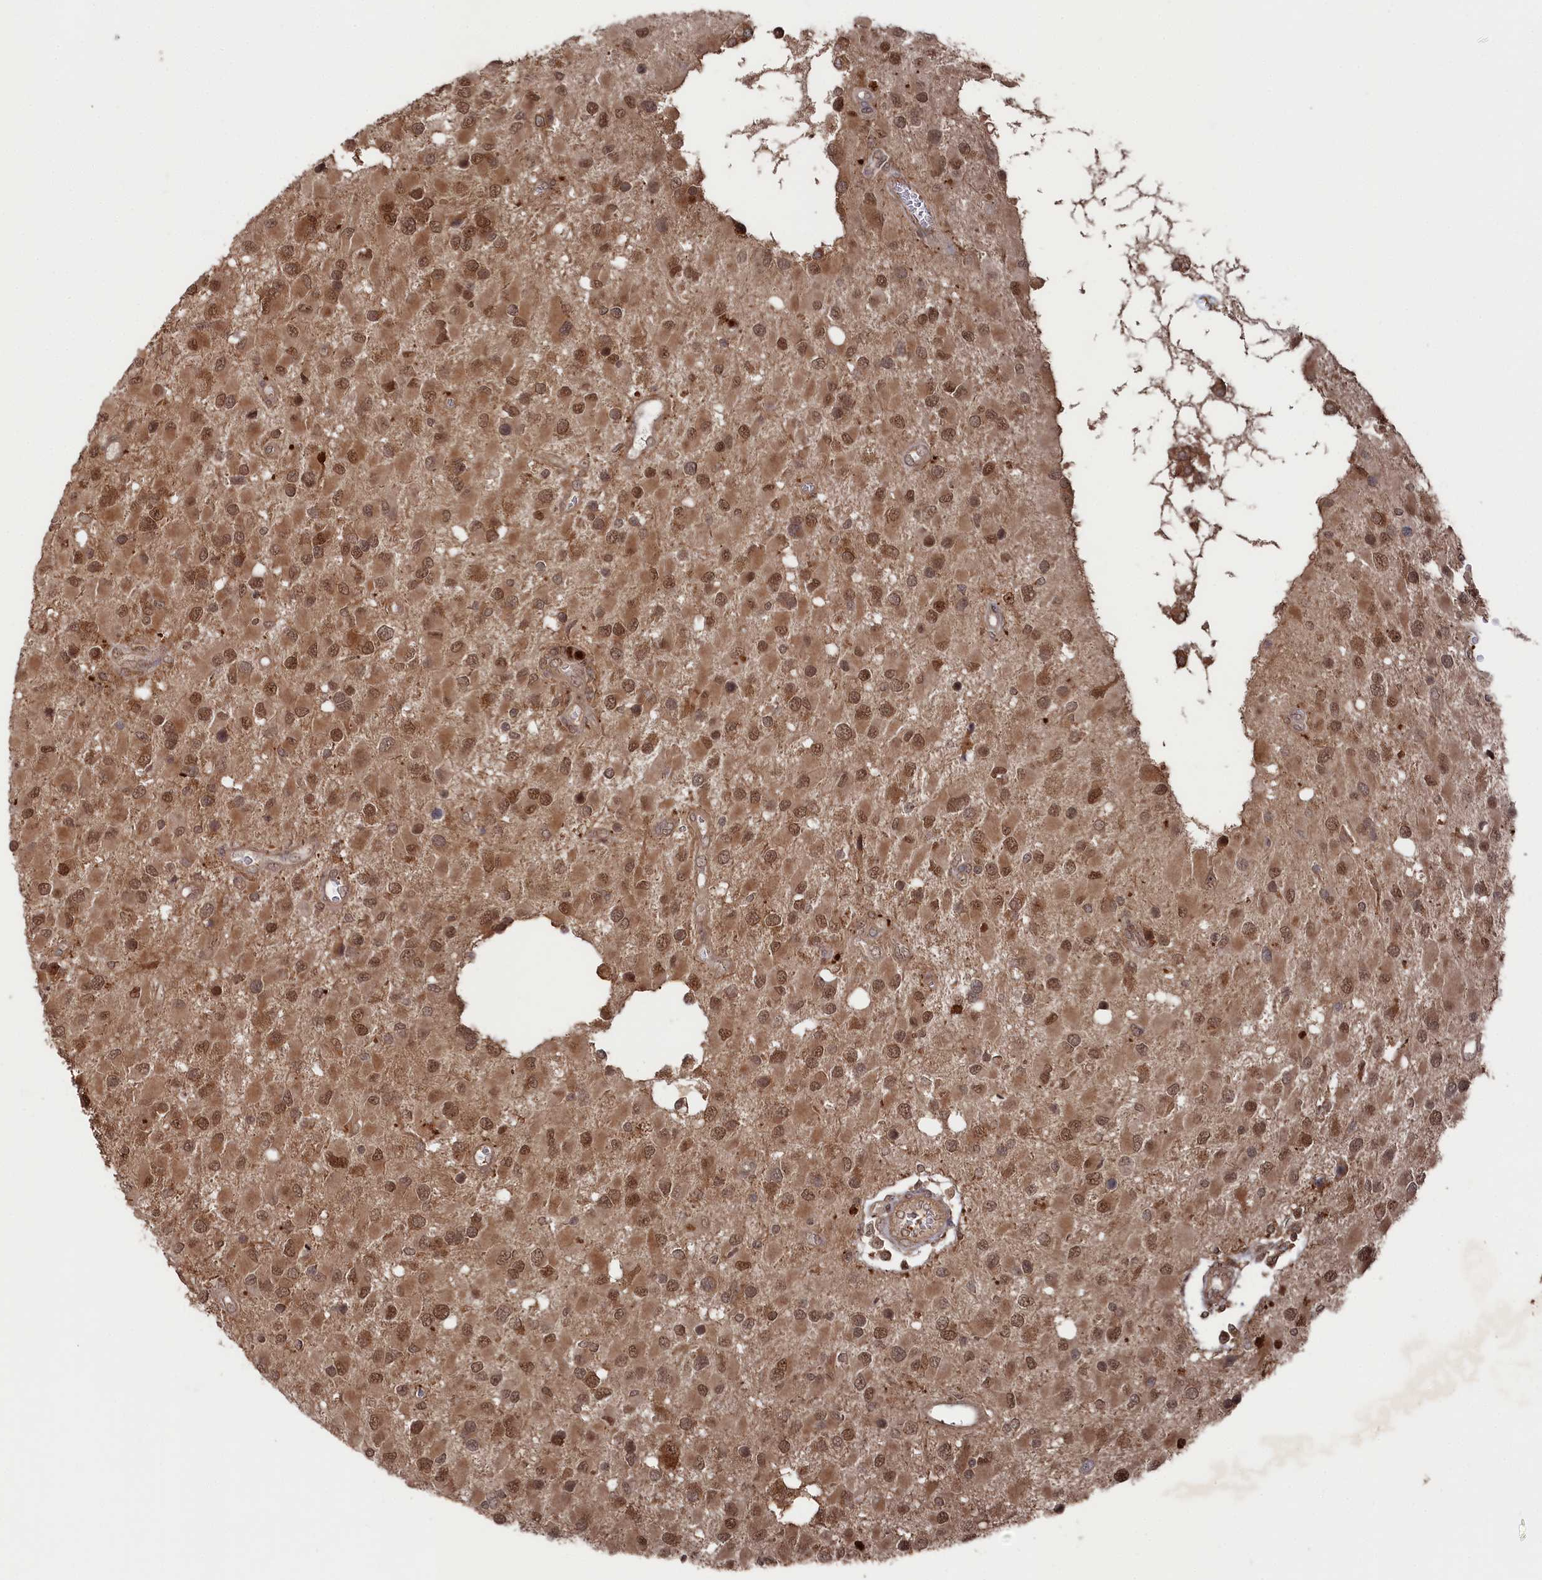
{"staining": {"intensity": "moderate", "quantity": ">75%", "location": "cytoplasmic/membranous,nuclear"}, "tissue": "glioma", "cell_type": "Tumor cells", "image_type": "cancer", "snomed": [{"axis": "morphology", "description": "Glioma, malignant, High grade"}, {"axis": "topography", "description": "Brain"}], "caption": "The photomicrograph reveals staining of malignant high-grade glioma, revealing moderate cytoplasmic/membranous and nuclear protein staining (brown color) within tumor cells. The staining was performed using DAB to visualize the protein expression in brown, while the nuclei were stained in blue with hematoxylin (Magnification: 20x).", "gene": "BORCS7", "patient": {"sex": "male", "age": 53}}